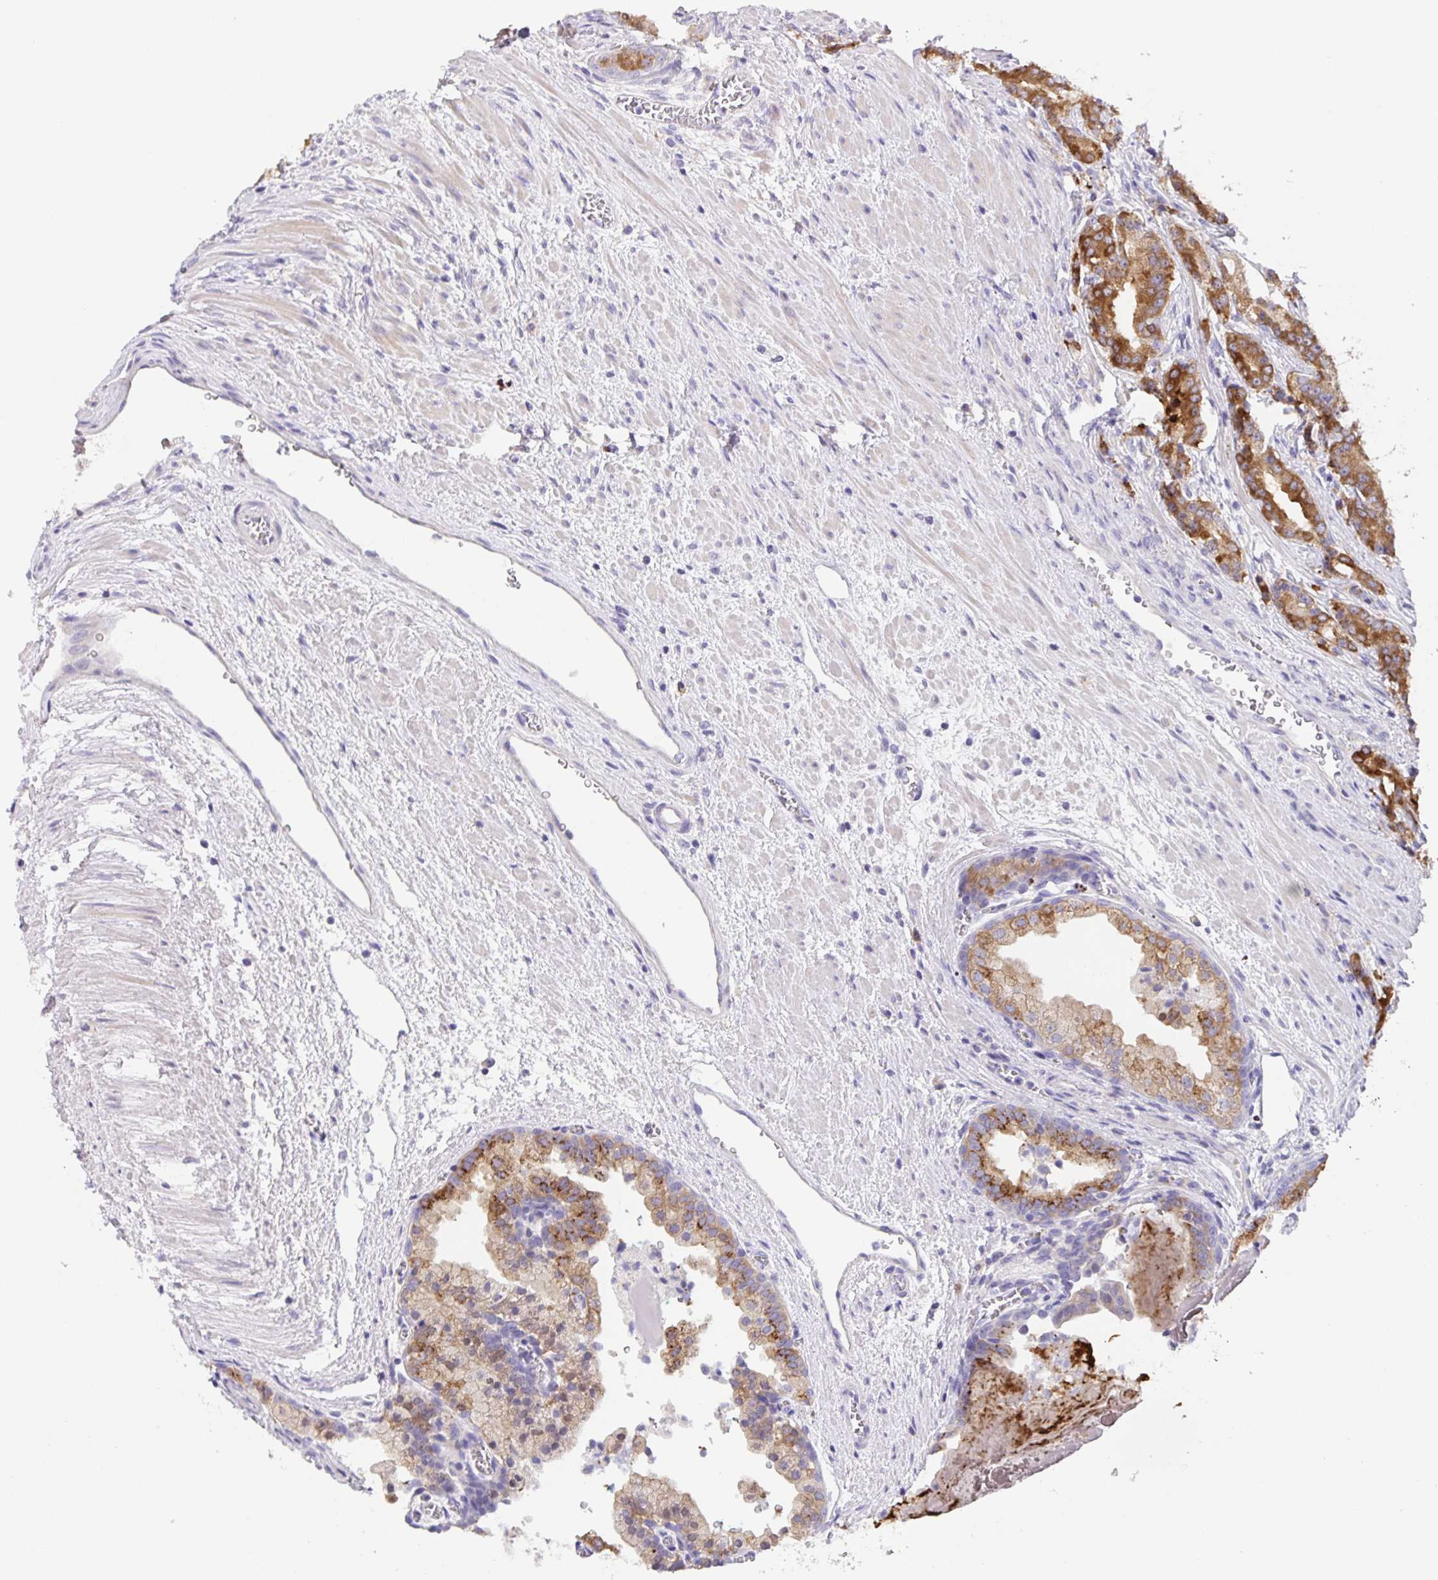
{"staining": {"intensity": "moderate", "quantity": ">75%", "location": "cytoplasmic/membranous"}, "tissue": "prostate cancer", "cell_type": "Tumor cells", "image_type": "cancer", "snomed": [{"axis": "morphology", "description": "Adenocarcinoma, High grade"}, {"axis": "topography", "description": "Prostate and seminal vesicle, NOS"}], "caption": "Immunohistochemical staining of human prostate cancer displays medium levels of moderate cytoplasmic/membranous staining in about >75% of tumor cells.", "gene": "PRR36", "patient": {"sex": "male", "age": 61}}